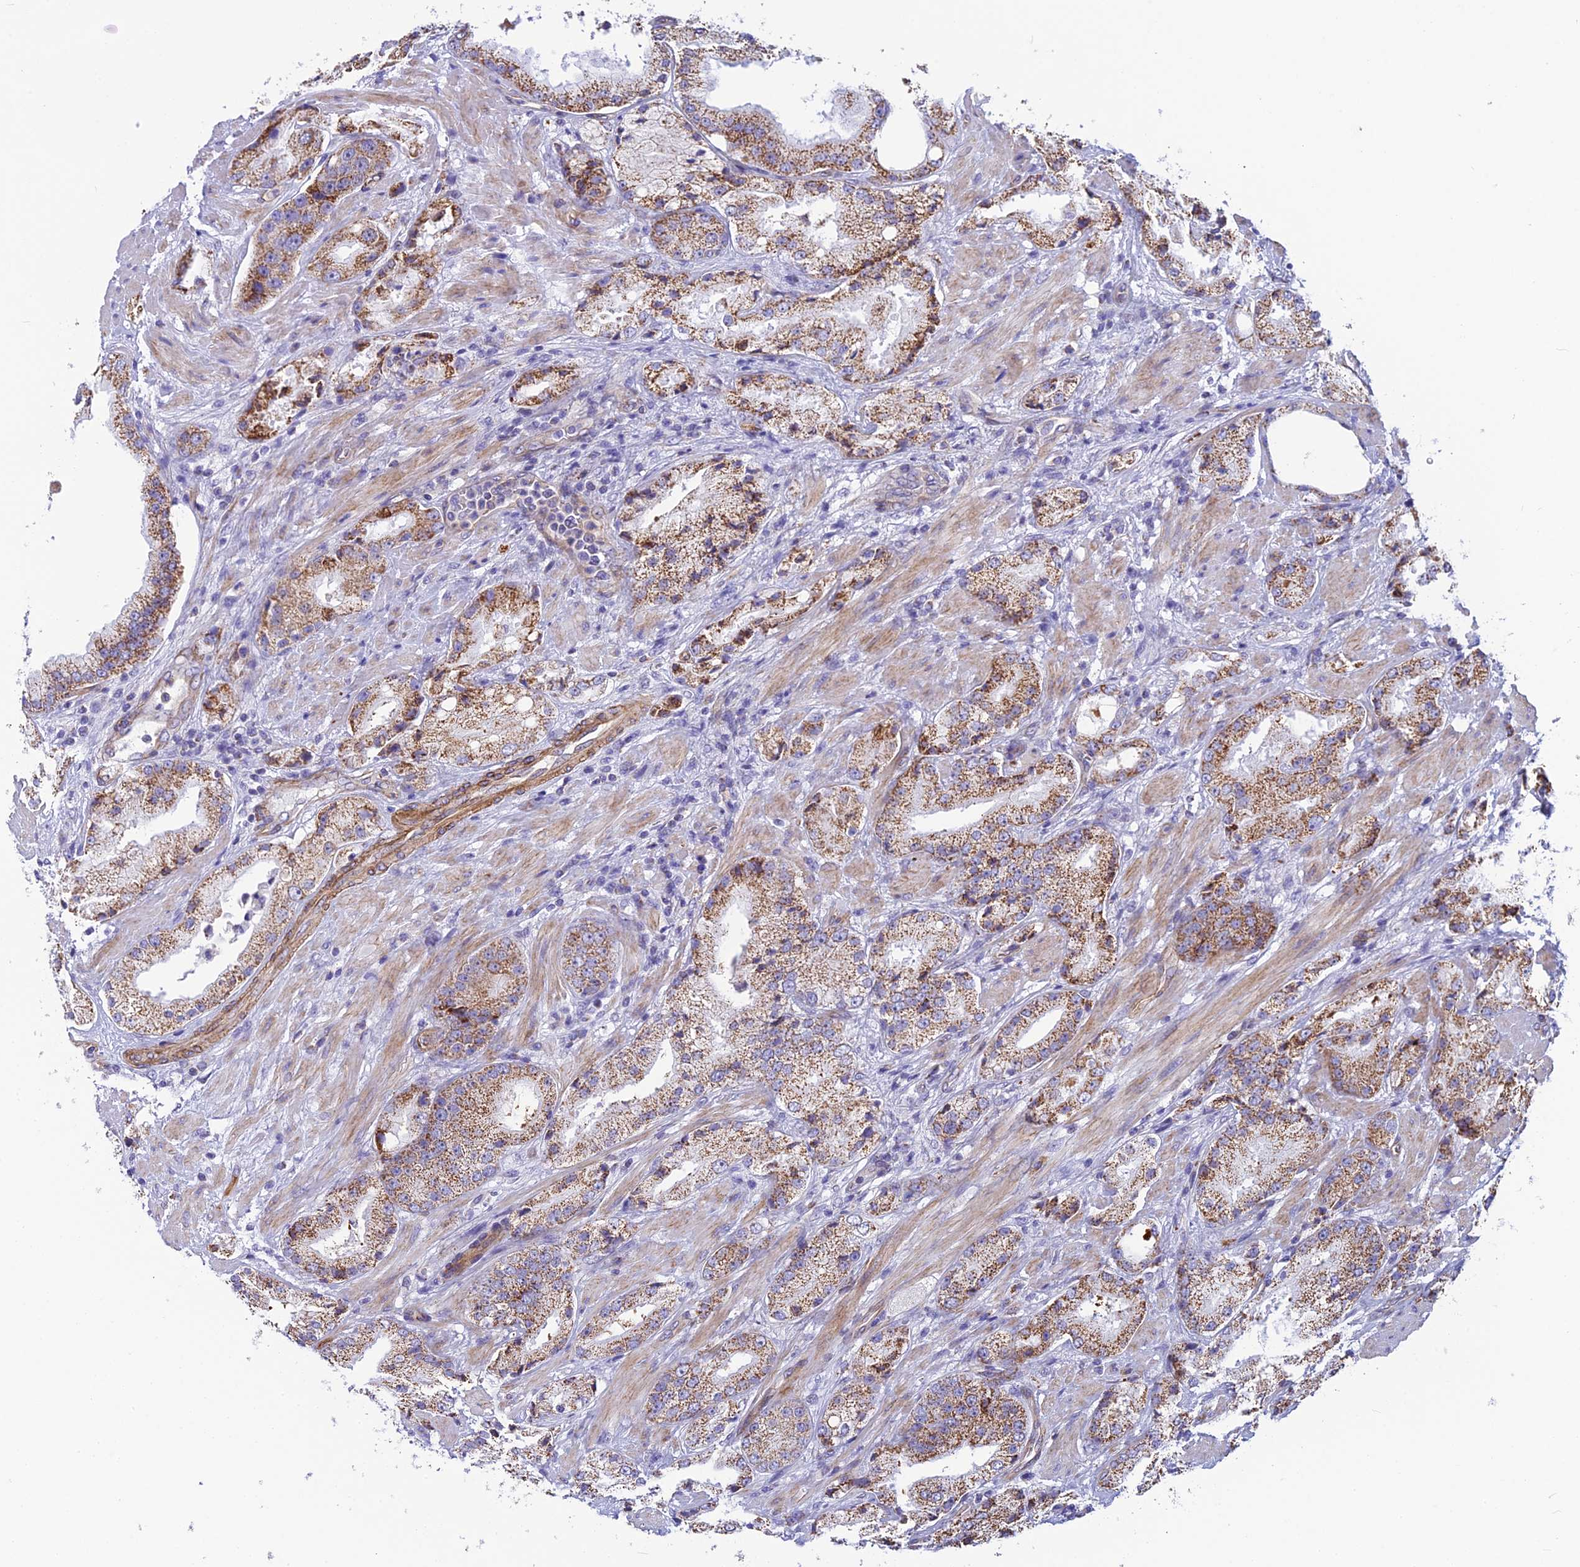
{"staining": {"intensity": "moderate", "quantity": ">75%", "location": "cytoplasmic/membranous"}, "tissue": "prostate cancer", "cell_type": "Tumor cells", "image_type": "cancer", "snomed": [{"axis": "morphology", "description": "Adenocarcinoma, Low grade"}, {"axis": "topography", "description": "Prostate"}], "caption": "There is medium levels of moderate cytoplasmic/membranous staining in tumor cells of prostate low-grade adenocarcinoma, as demonstrated by immunohistochemical staining (brown color).", "gene": "POMGNT1", "patient": {"sex": "male", "age": 67}}